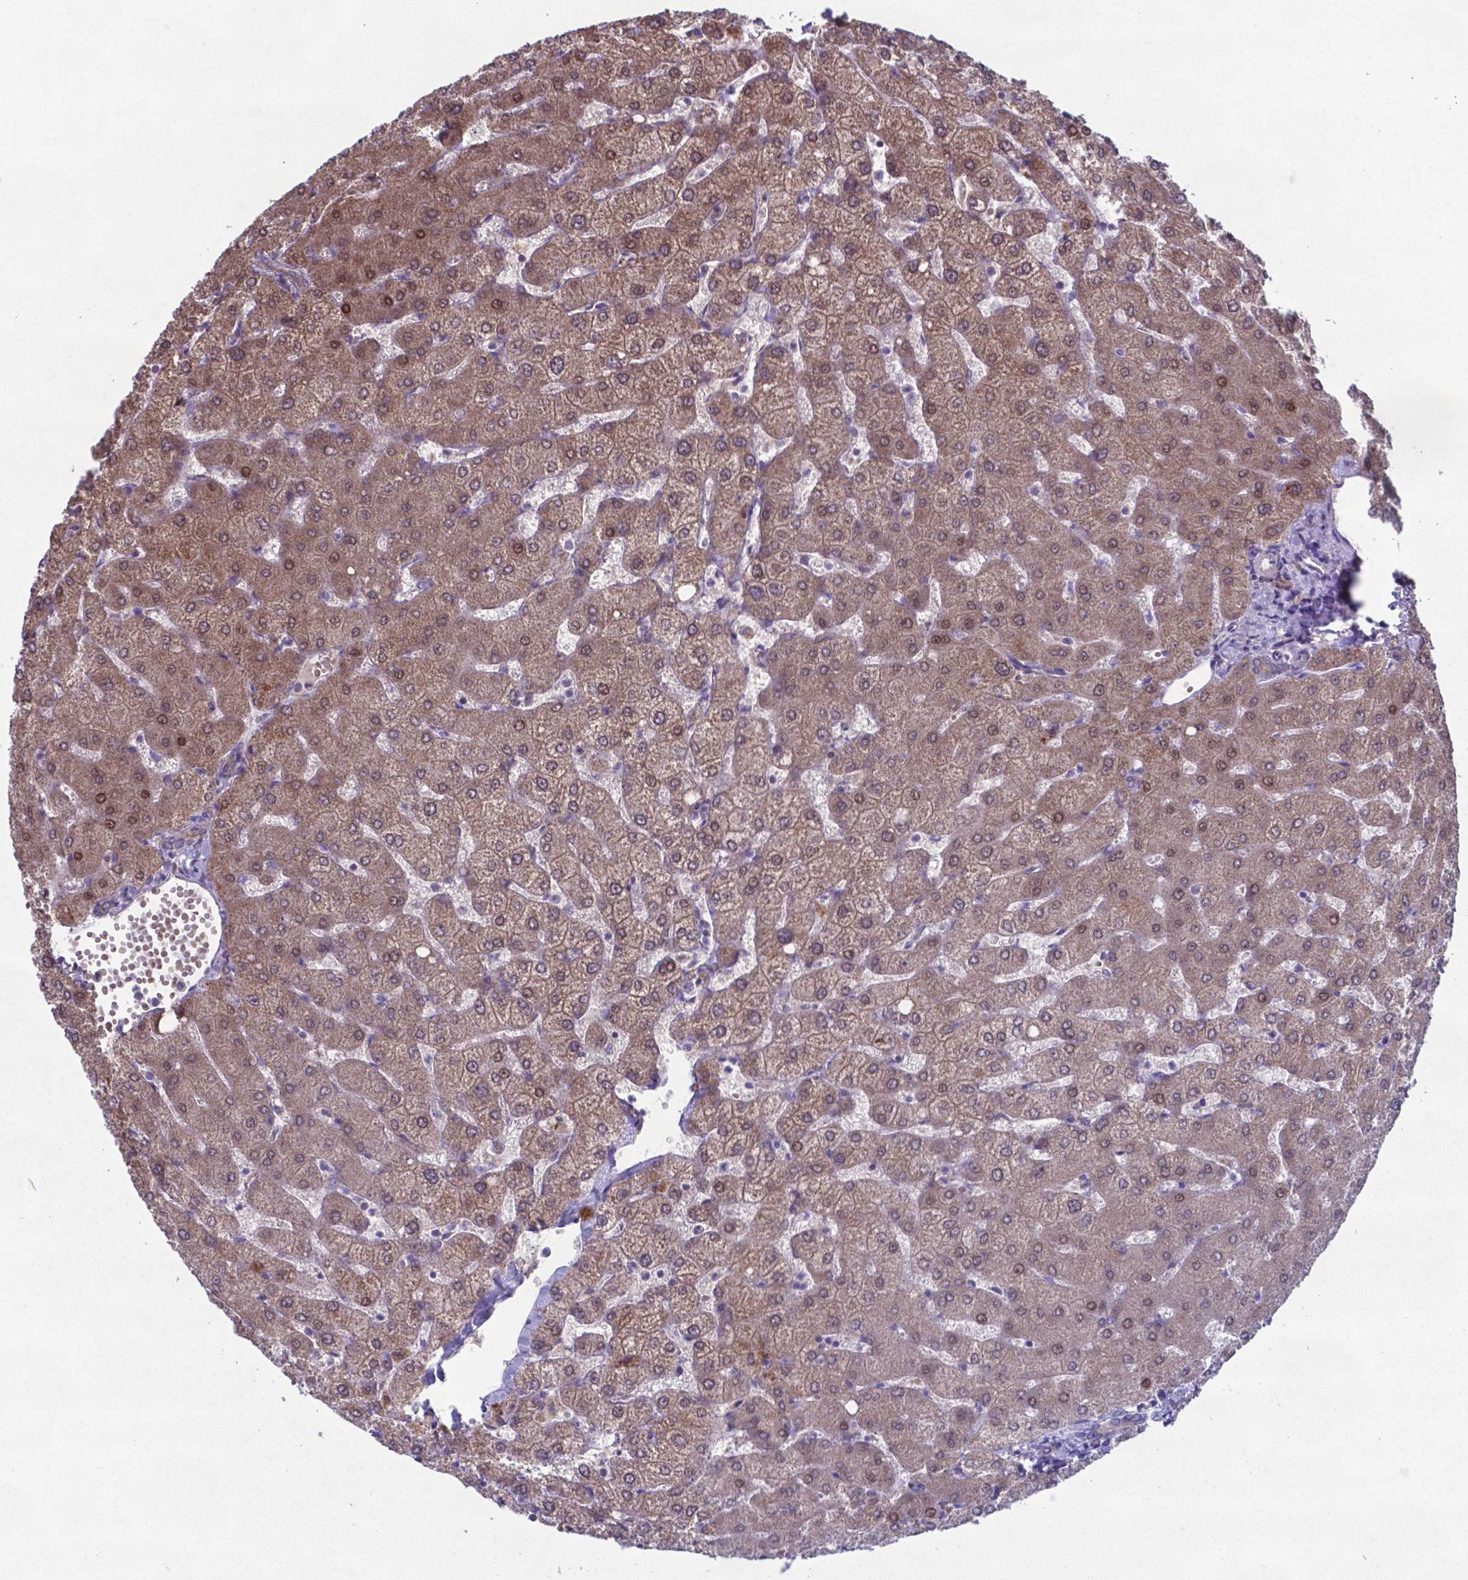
{"staining": {"intensity": "weak", "quantity": ">75%", "location": "cytoplasmic/membranous"}, "tissue": "liver", "cell_type": "Cholangiocytes", "image_type": "normal", "snomed": [{"axis": "morphology", "description": "Normal tissue, NOS"}, {"axis": "topography", "description": "Liver"}], "caption": "Immunohistochemistry (IHC) staining of benign liver, which reveals low levels of weak cytoplasmic/membranous positivity in about >75% of cholangiocytes indicating weak cytoplasmic/membranous protein expression. The staining was performed using DAB (3,3'-diaminobenzidine) (brown) for protein detection and nuclei were counterstained in hematoxylin (blue).", "gene": "TYRO3", "patient": {"sex": "female", "age": 54}}